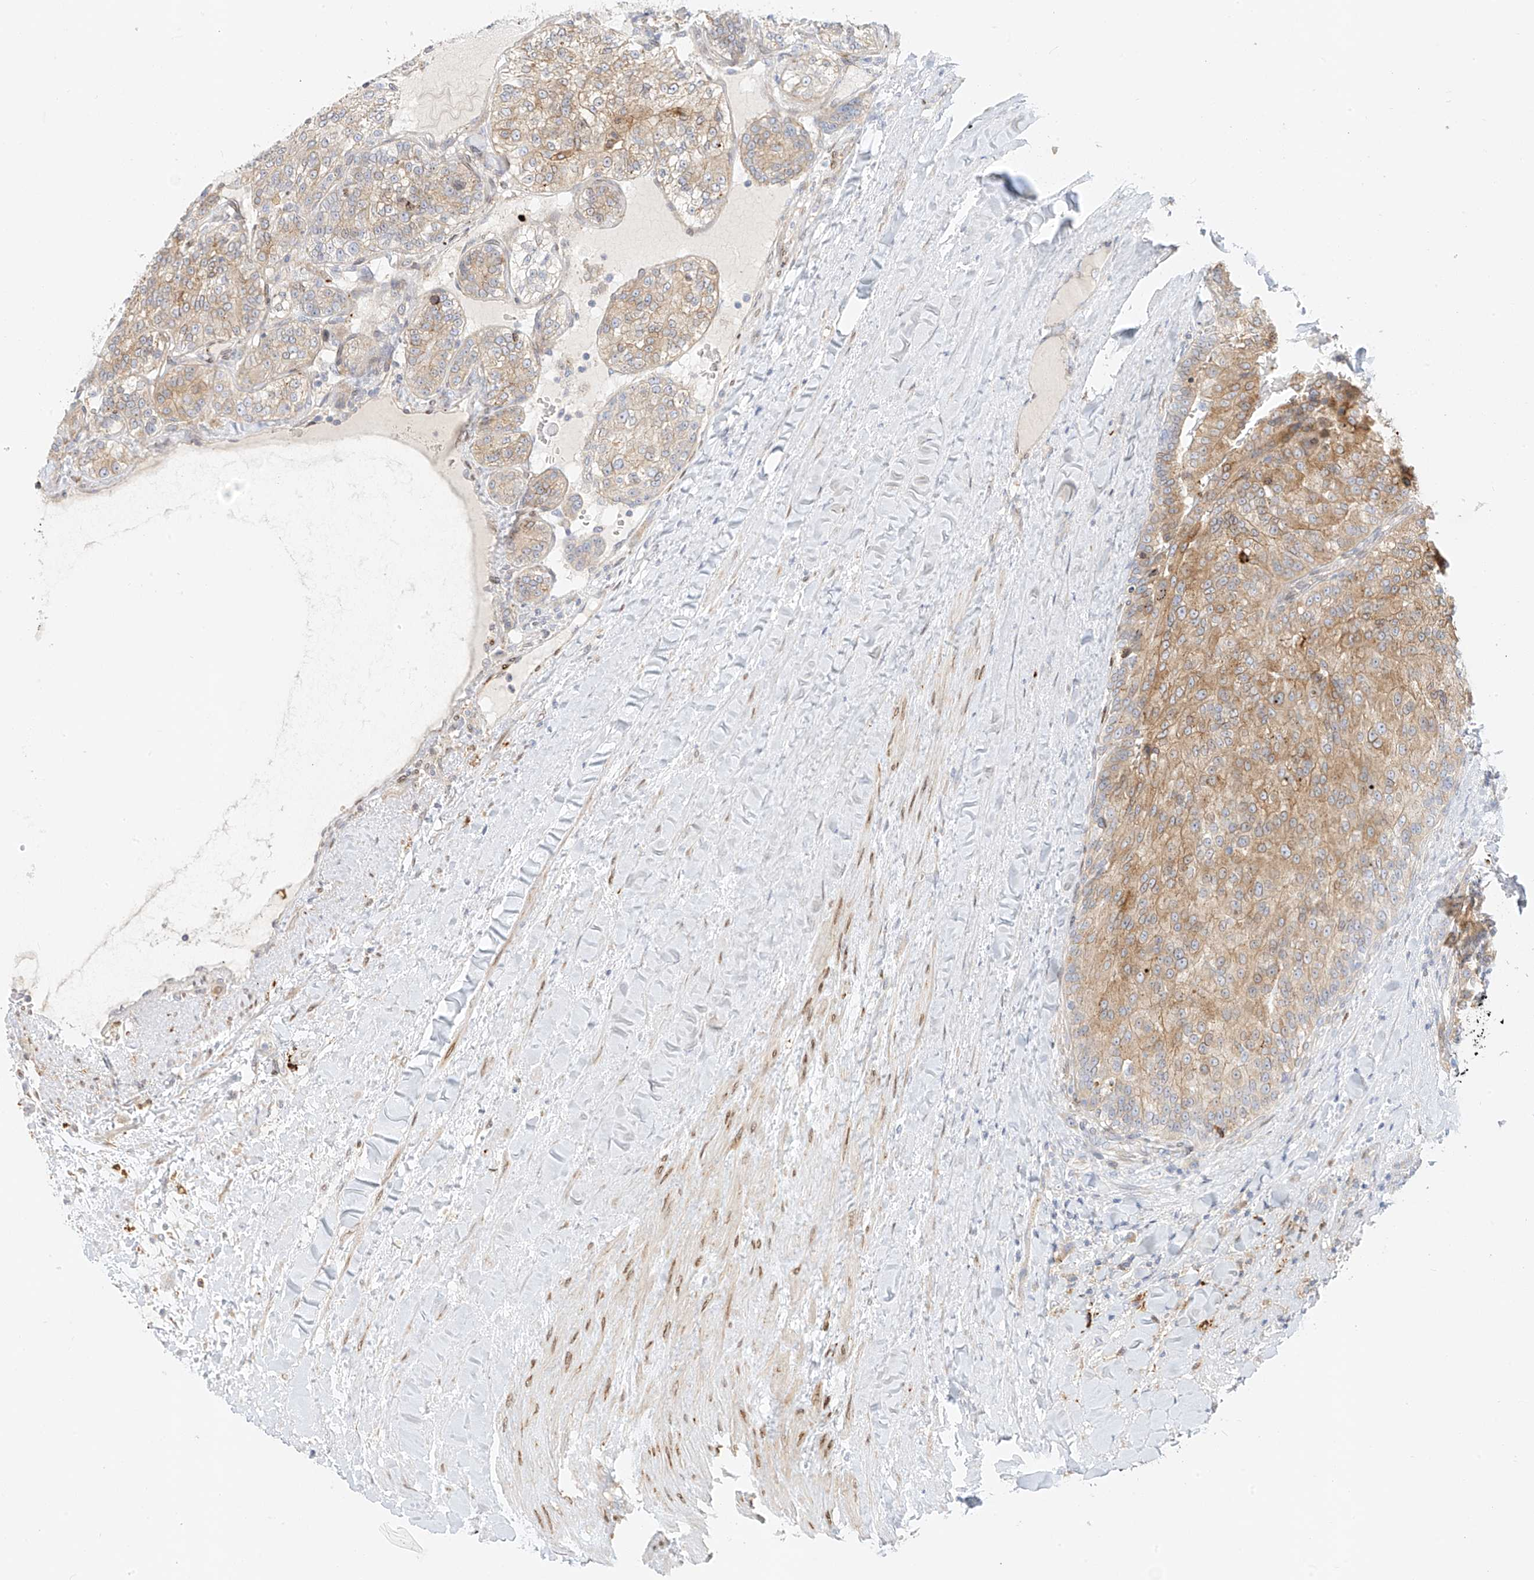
{"staining": {"intensity": "moderate", "quantity": ">75%", "location": "cytoplasmic/membranous"}, "tissue": "renal cancer", "cell_type": "Tumor cells", "image_type": "cancer", "snomed": [{"axis": "morphology", "description": "Adenocarcinoma, NOS"}, {"axis": "topography", "description": "Kidney"}], "caption": "Tumor cells demonstrate moderate cytoplasmic/membranous staining in approximately >75% of cells in renal cancer (adenocarcinoma).", "gene": "PCYOX1", "patient": {"sex": "female", "age": 63}}